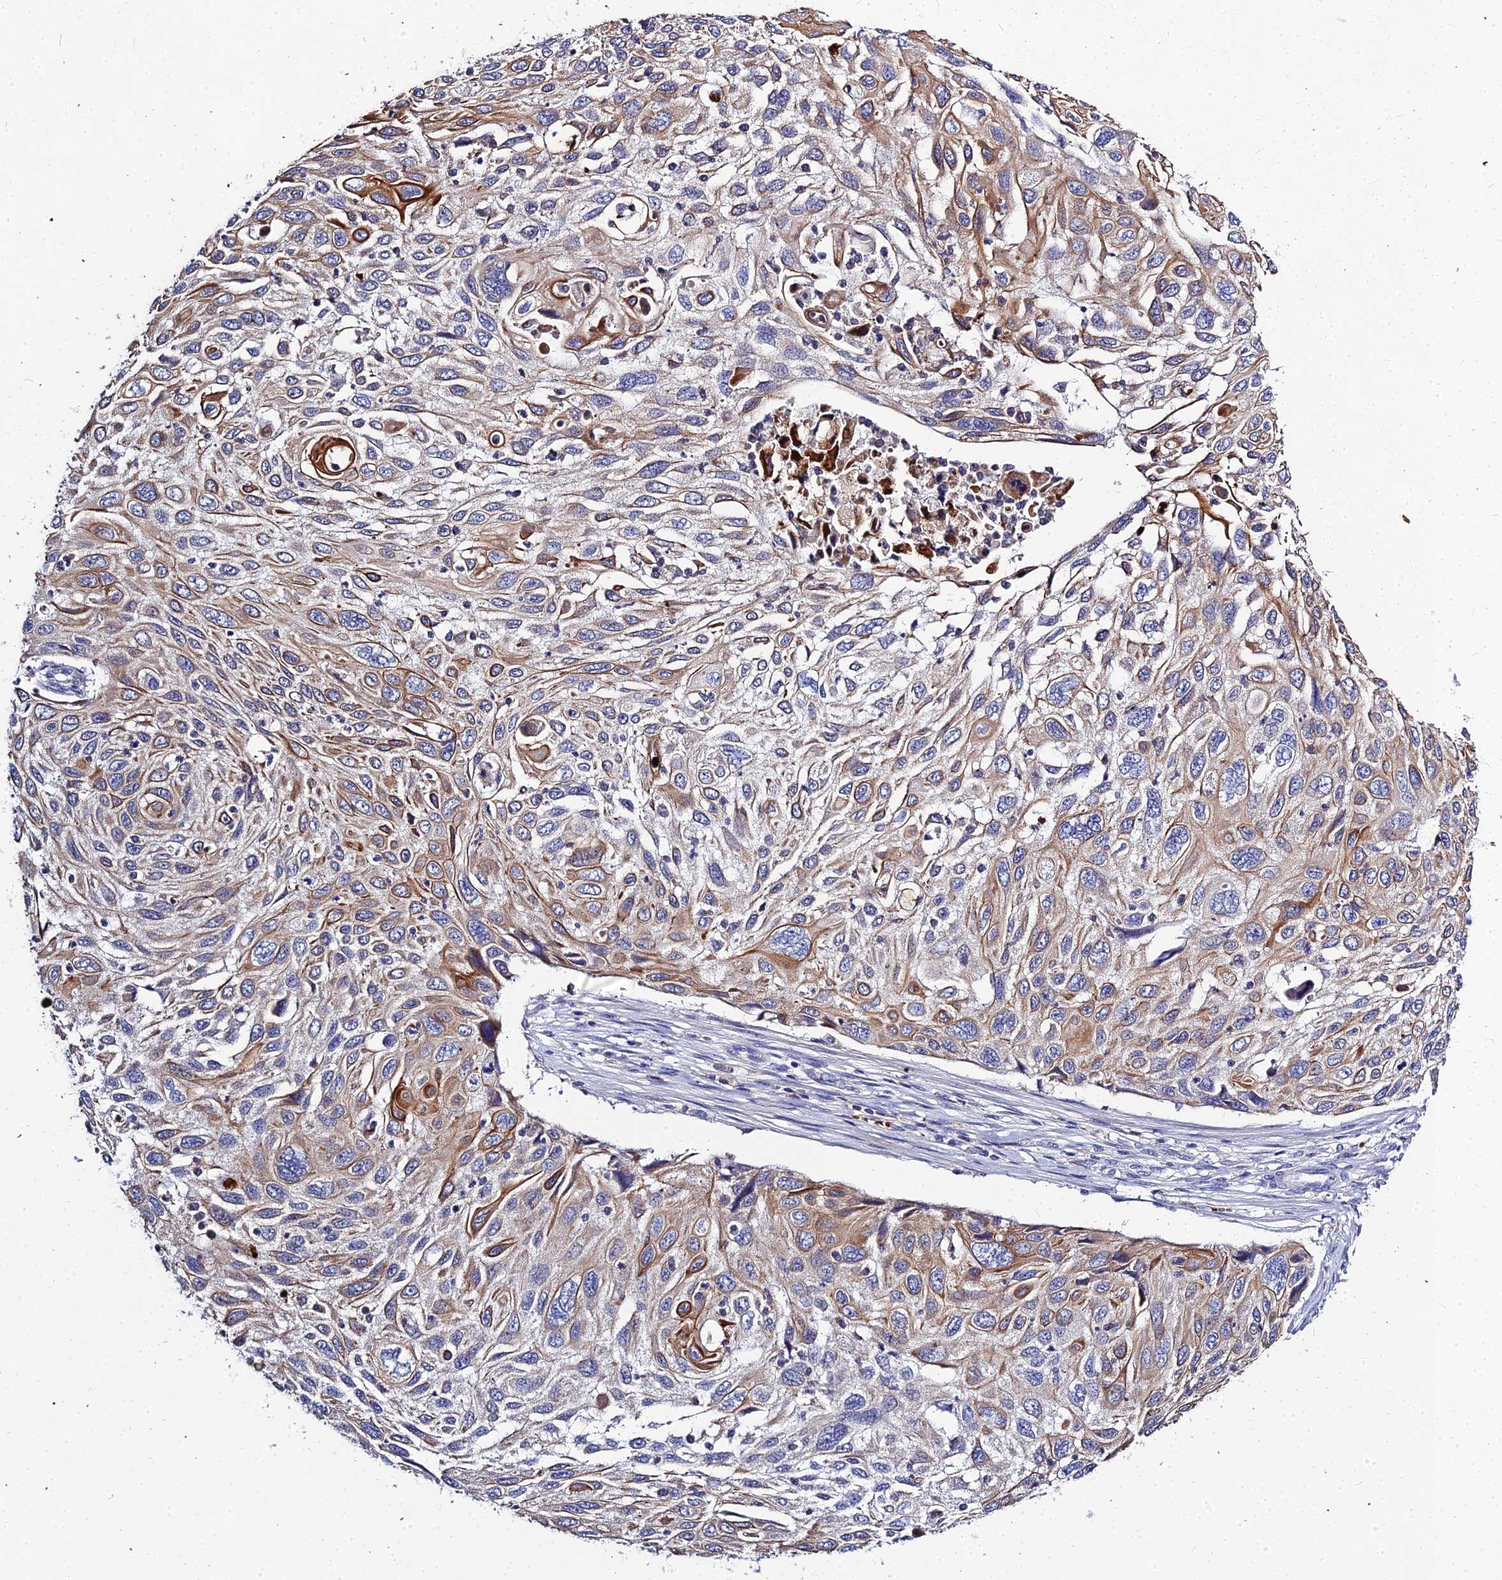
{"staining": {"intensity": "moderate", "quantity": ">75%", "location": "cytoplasmic/membranous"}, "tissue": "cervical cancer", "cell_type": "Tumor cells", "image_type": "cancer", "snomed": [{"axis": "morphology", "description": "Squamous cell carcinoma, NOS"}, {"axis": "topography", "description": "Cervix"}], "caption": "Cervical cancer tissue demonstrates moderate cytoplasmic/membranous positivity in about >75% of tumor cells, visualized by immunohistochemistry. The protein of interest is stained brown, and the nuclei are stained in blue (DAB IHC with brightfield microscopy, high magnification).", "gene": "DMRTA1", "patient": {"sex": "female", "age": 70}}